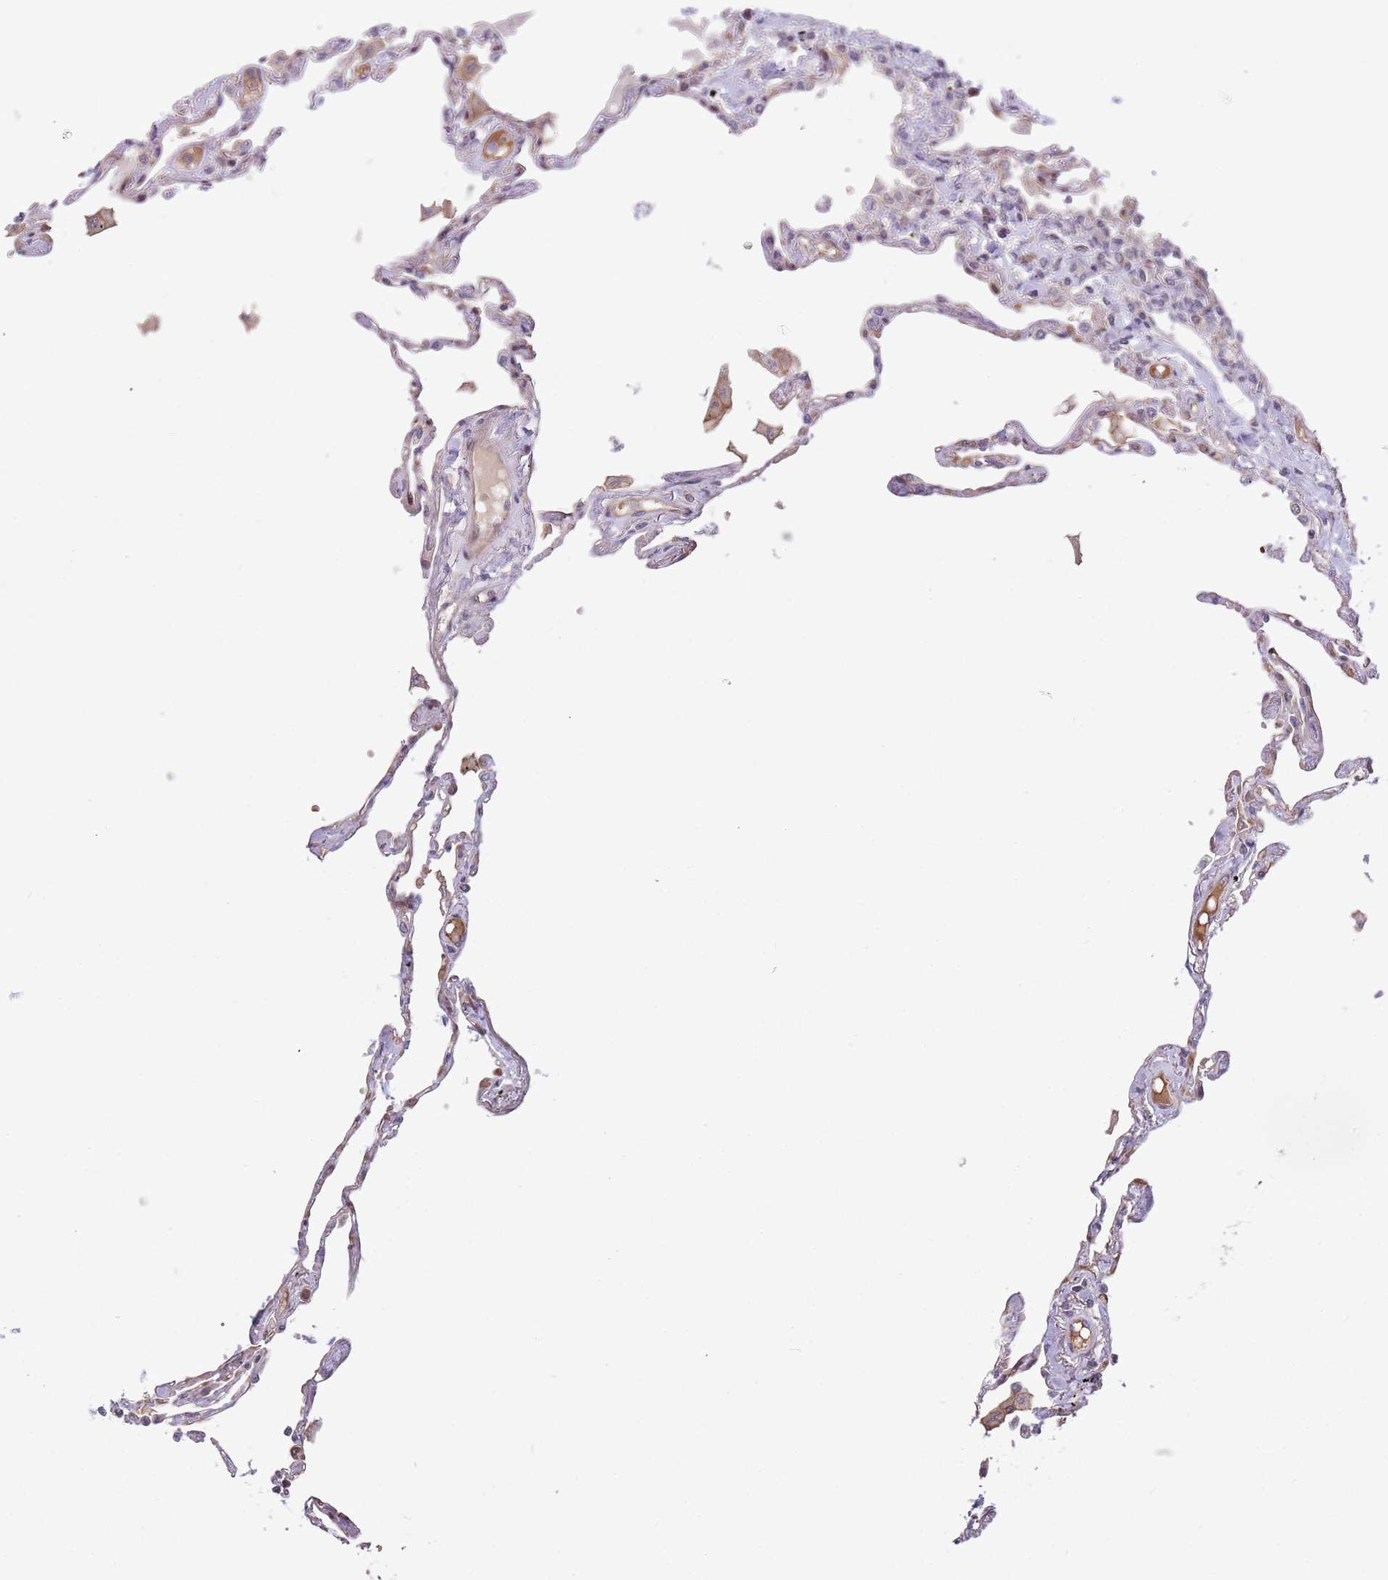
{"staining": {"intensity": "moderate", "quantity": "<25%", "location": "cytoplasmic/membranous"}, "tissue": "lung", "cell_type": "Alveolar cells", "image_type": "normal", "snomed": [{"axis": "morphology", "description": "Normal tissue, NOS"}, {"axis": "topography", "description": "Lung"}], "caption": "Protein staining of normal lung demonstrates moderate cytoplasmic/membranous positivity in approximately <25% of alveolar cells. Nuclei are stained in blue.", "gene": "GGA1", "patient": {"sex": "female", "age": 67}}